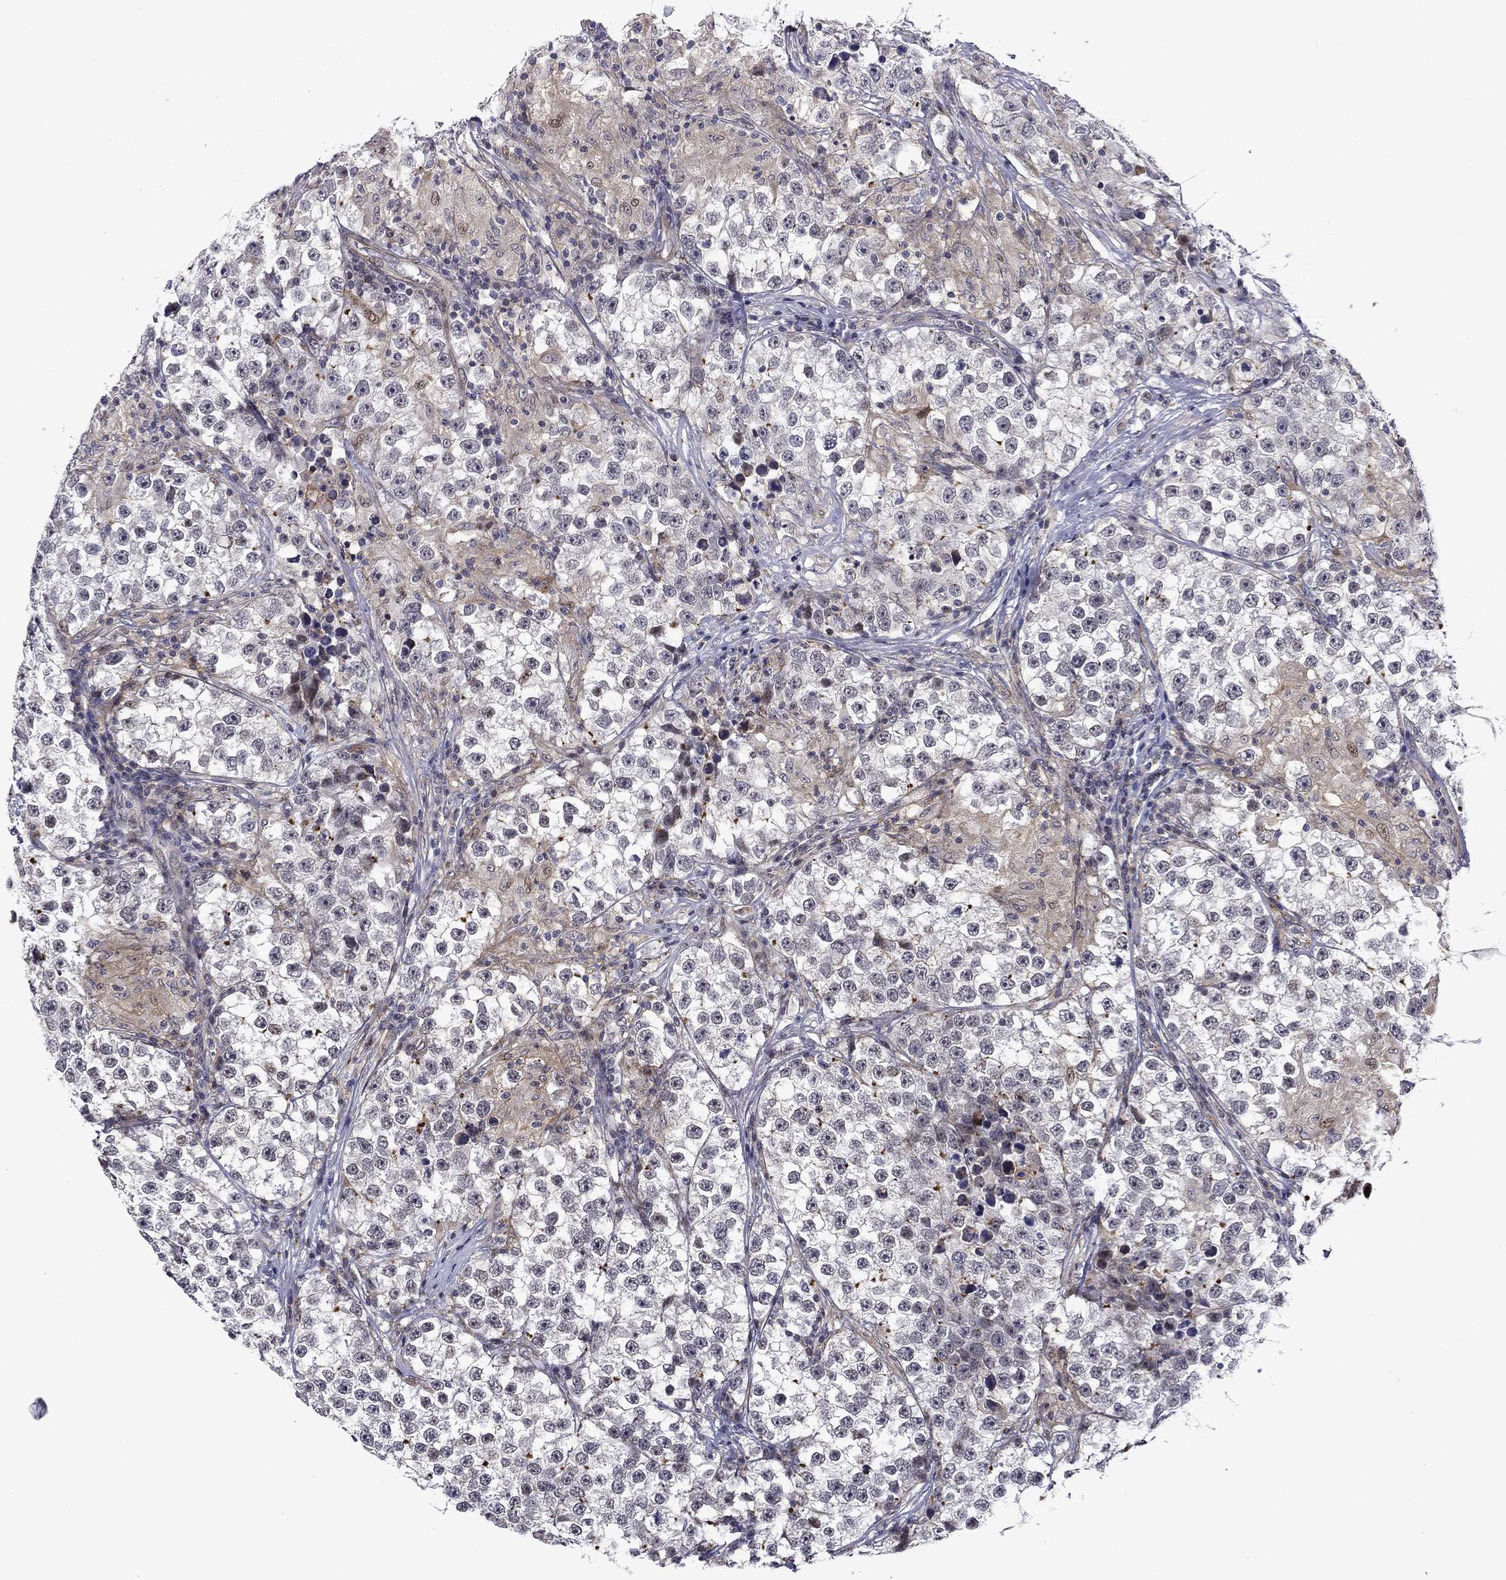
{"staining": {"intensity": "negative", "quantity": "none", "location": "none"}, "tissue": "testis cancer", "cell_type": "Tumor cells", "image_type": "cancer", "snomed": [{"axis": "morphology", "description": "Seminoma, NOS"}, {"axis": "topography", "description": "Testis"}], "caption": "Immunohistochemical staining of testis cancer displays no significant positivity in tumor cells. (Stains: DAB (3,3'-diaminobenzidine) immunohistochemistry with hematoxylin counter stain, Microscopy: brightfield microscopy at high magnification).", "gene": "B3GAT1", "patient": {"sex": "male", "age": 46}}